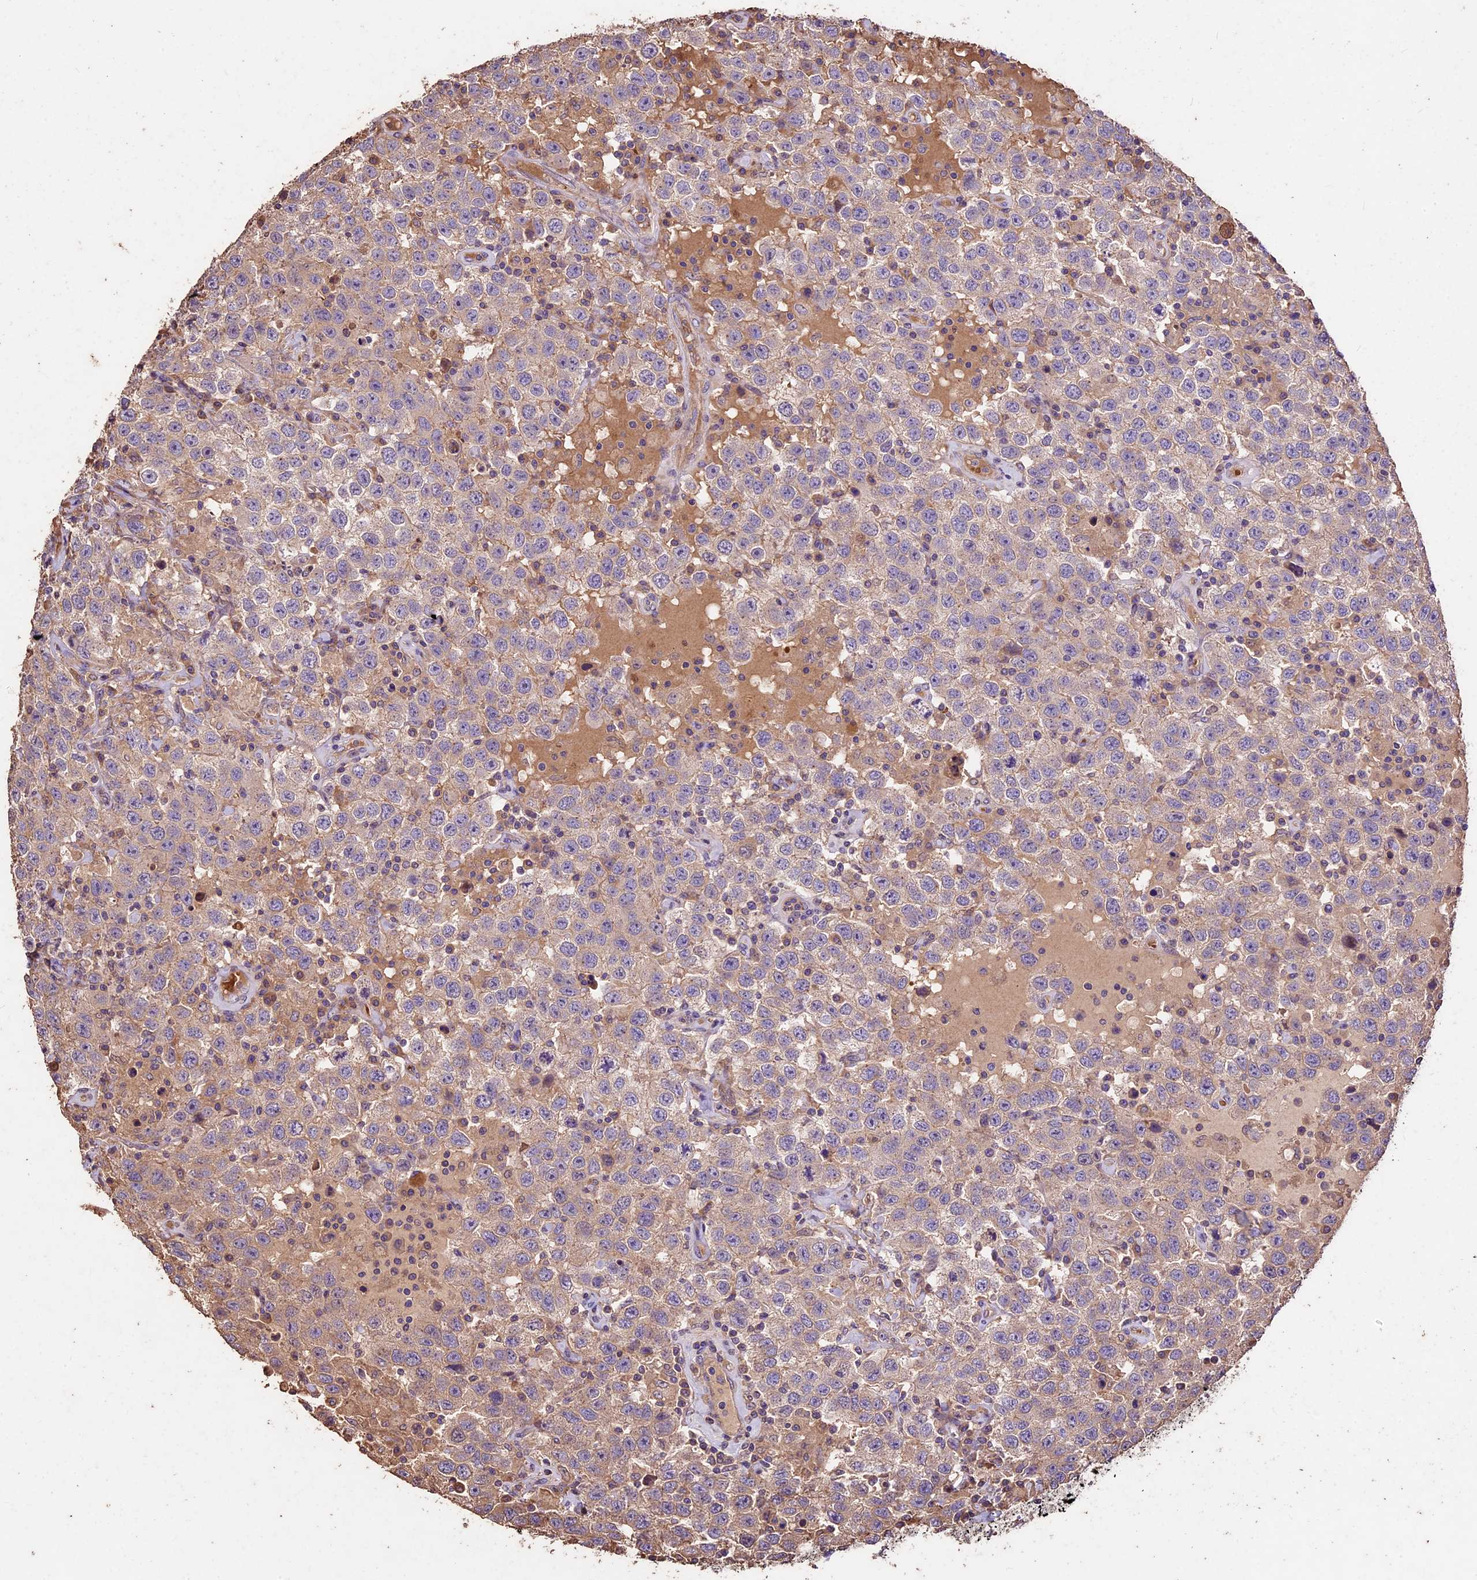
{"staining": {"intensity": "weak", "quantity": "25%-75%", "location": "cytoplasmic/membranous"}, "tissue": "testis cancer", "cell_type": "Tumor cells", "image_type": "cancer", "snomed": [{"axis": "morphology", "description": "Seminoma, NOS"}, {"axis": "topography", "description": "Testis"}], "caption": "This micrograph shows immunohistochemistry (IHC) staining of testis seminoma, with low weak cytoplasmic/membranous expression in approximately 25%-75% of tumor cells.", "gene": "CRLF1", "patient": {"sex": "male", "age": 41}}